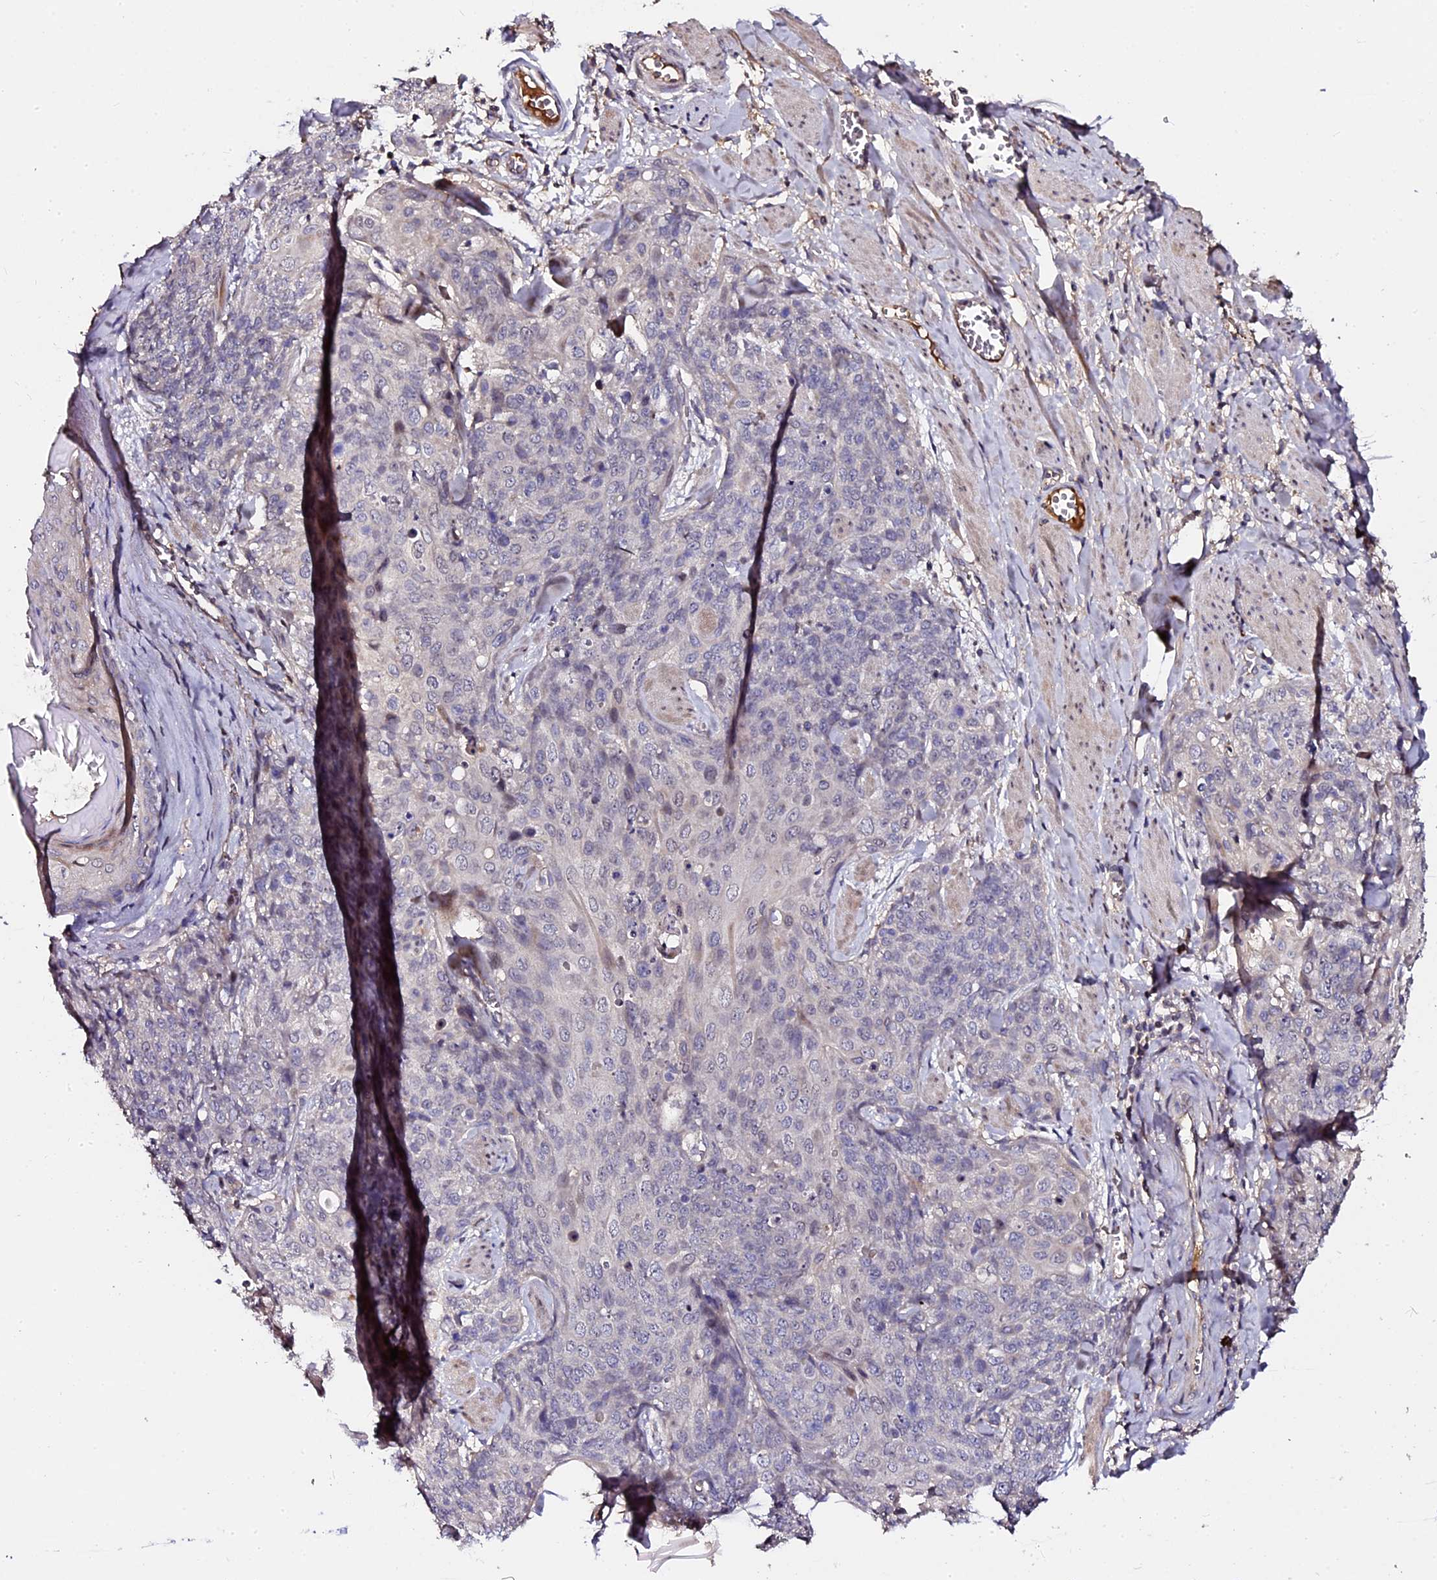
{"staining": {"intensity": "negative", "quantity": "none", "location": "none"}, "tissue": "skin cancer", "cell_type": "Tumor cells", "image_type": "cancer", "snomed": [{"axis": "morphology", "description": "Squamous cell carcinoma, NOS"}, {"axis": "topography", "description": "Skin"}, {"axis": "topography", "description": "Vulva"}], "caption": "The micrograph shows no staining of tumor cells in skin cancer (squamous cell carcinoma).", "gene": "LYG2", "patient": {"sex": "female", "age": 85}}